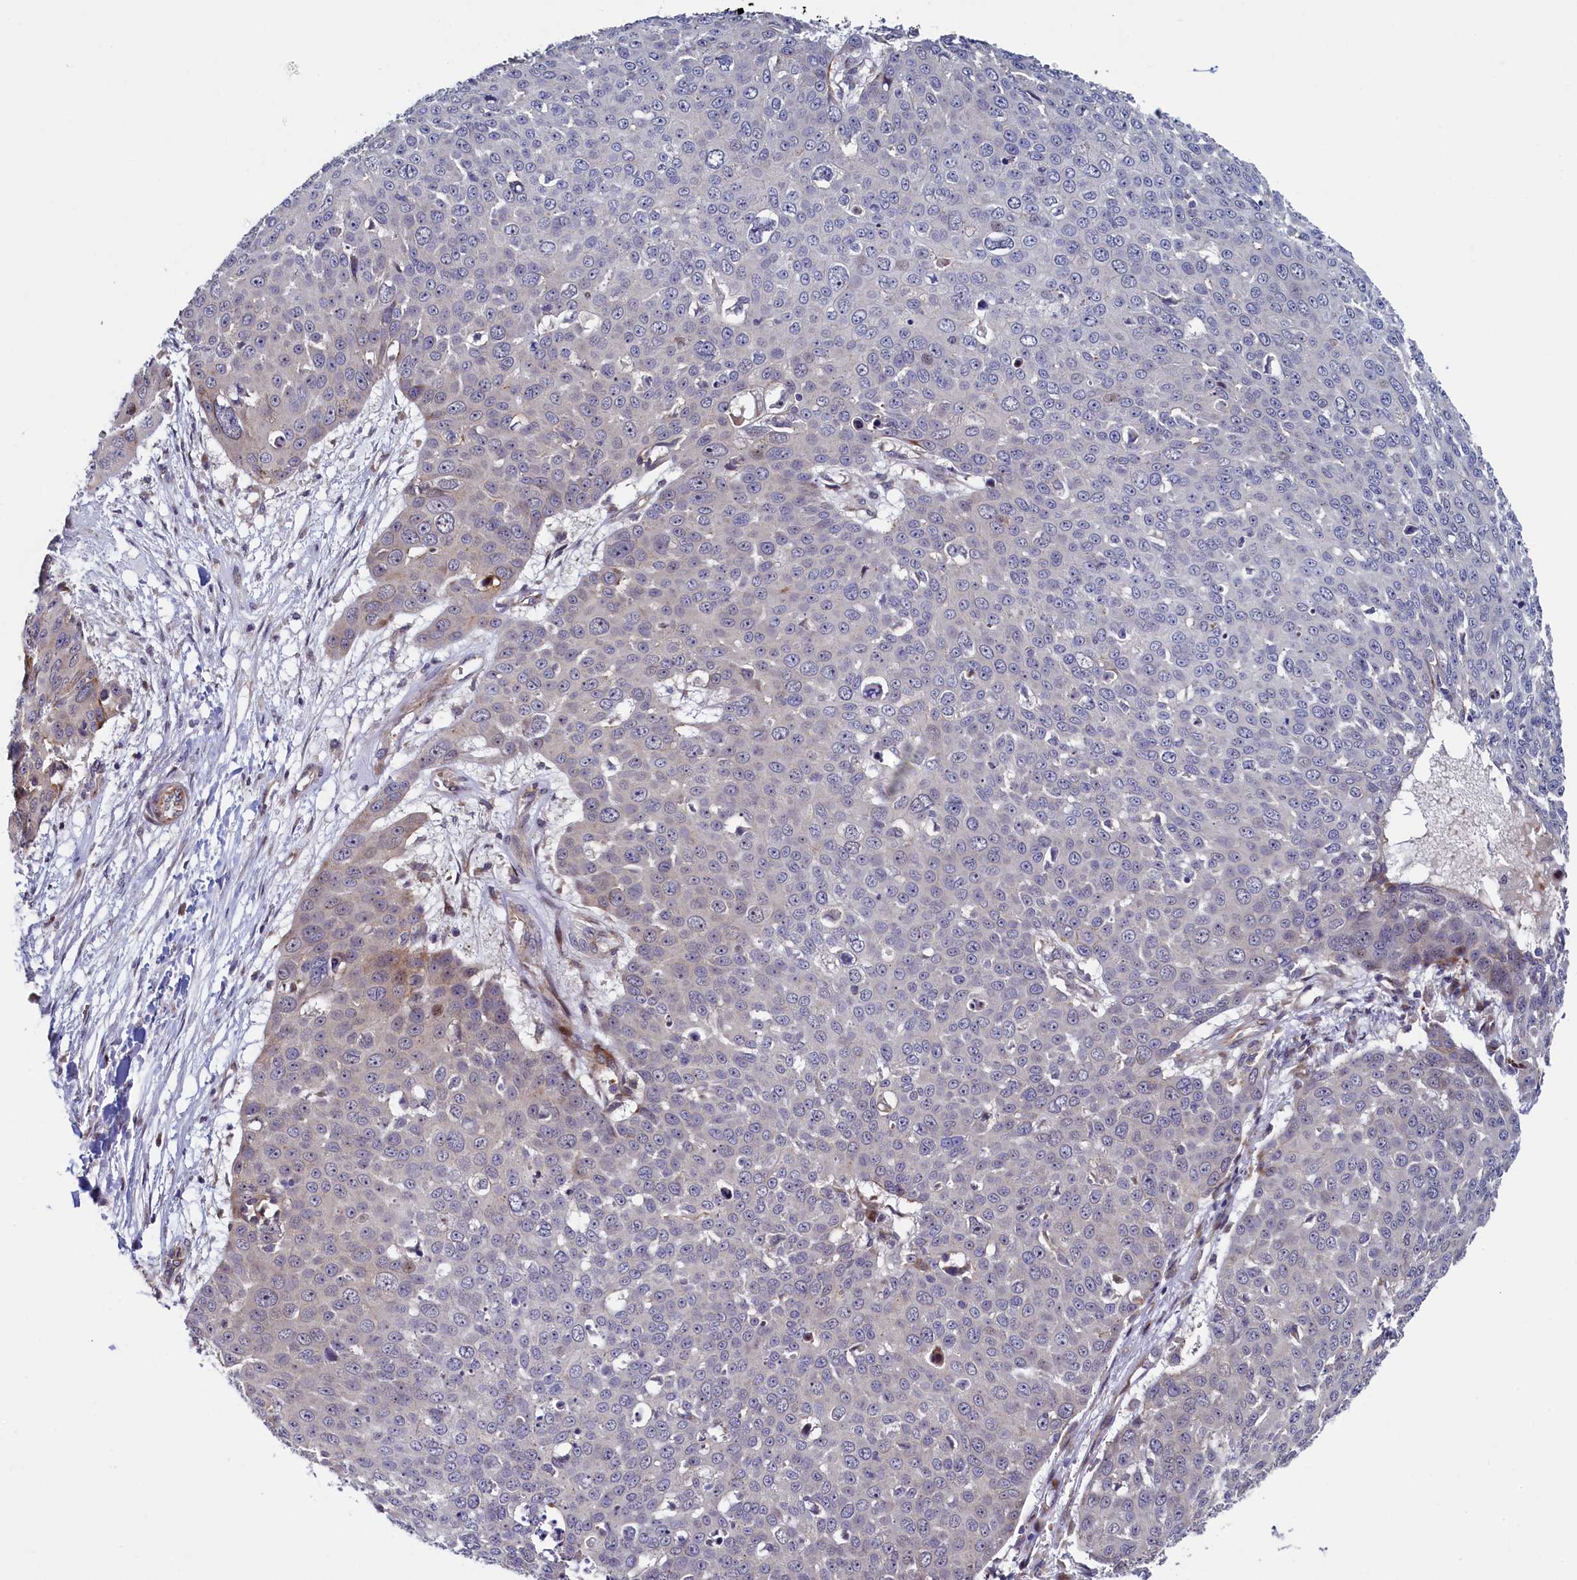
{"staining": {"intensity": "negative", "quantity": "none", "location": "none"}, "tissue": "skin cancer", "cell_type": "Tumor cells", "image_type": "cancer", "snomed": [{"axis": "morphology", "description": "Squamous cell carcinoma, NOS"}, {"axis": "topography", "description": "Skin"}], "caption": "Skin squamous cell carcinoma was stained to show a protein in brown. There is no significant staining in tumor cells.", "gene": "PIK3C3", "patient": {"sex": "male", "age": 71}}